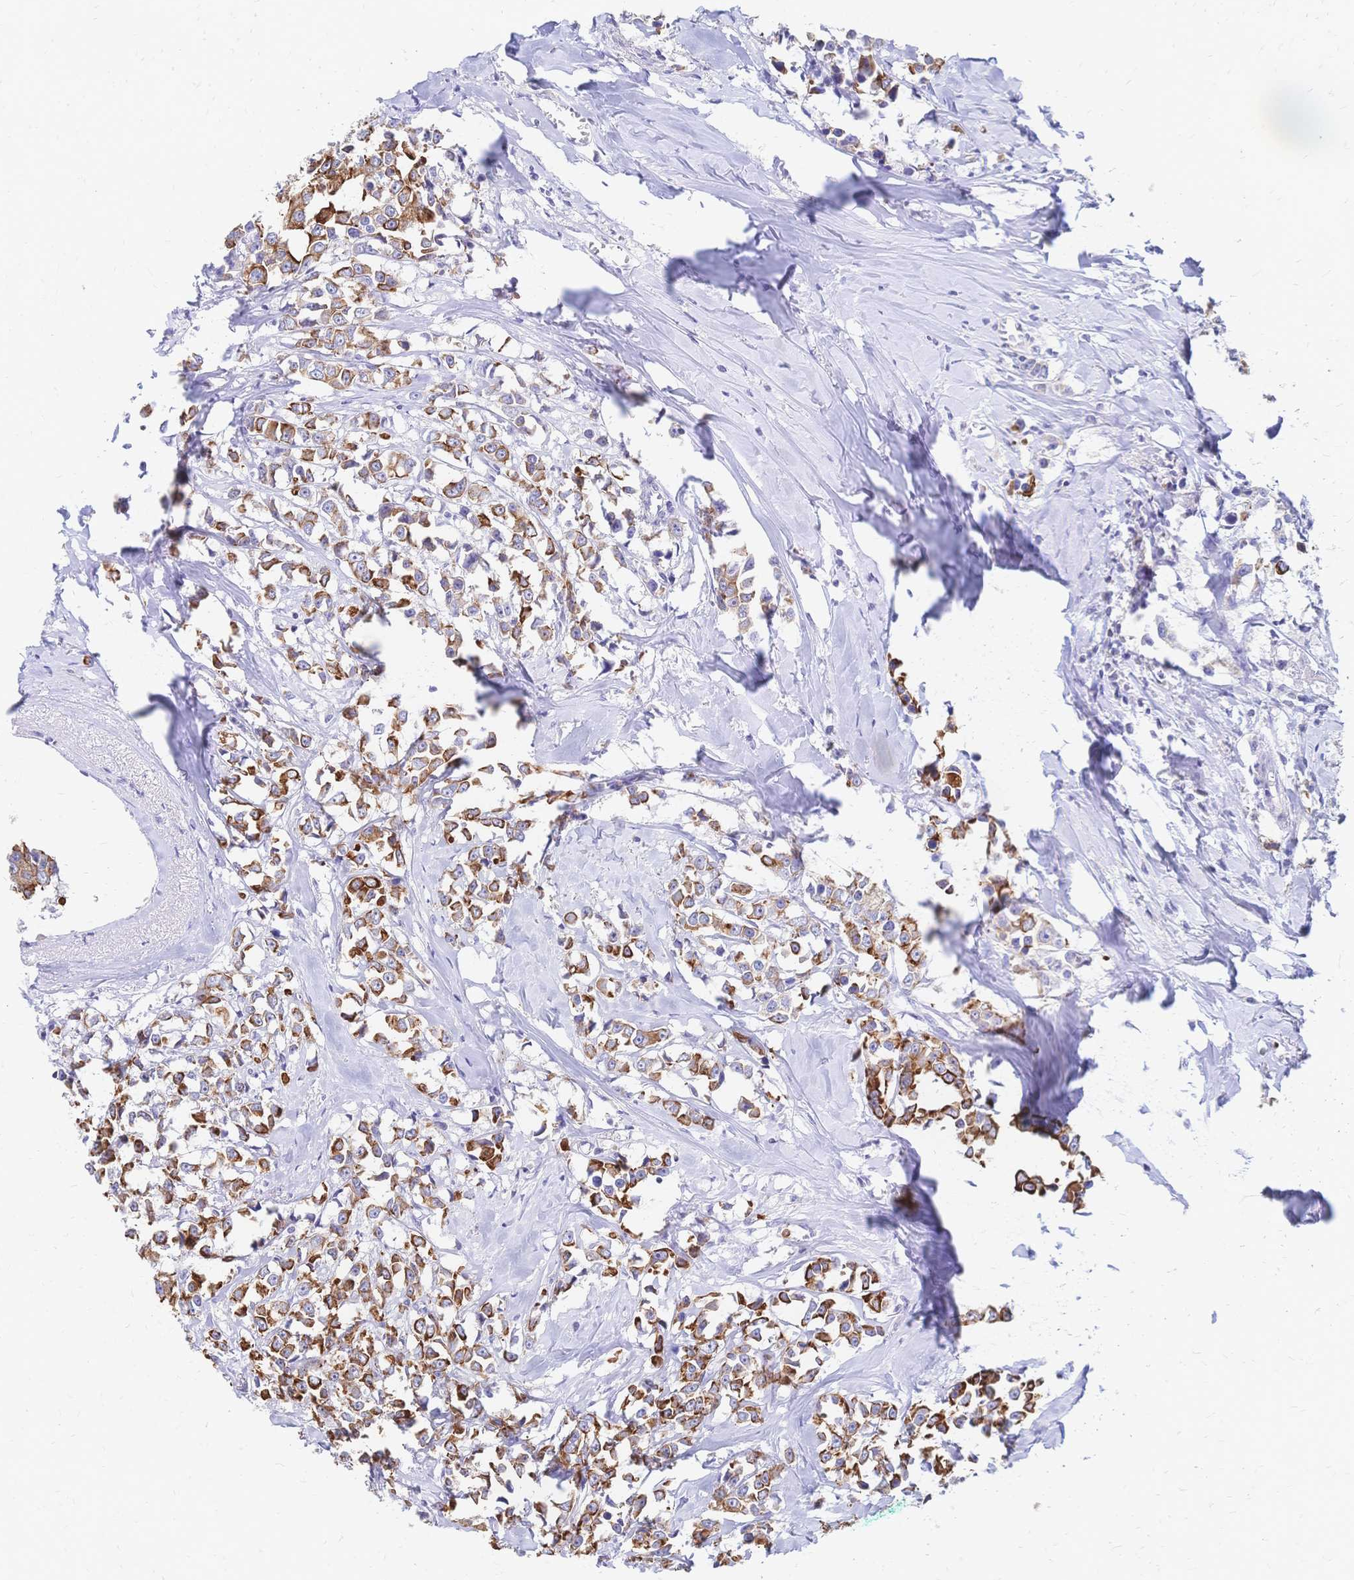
{"staining": {"intensity": "moderate", "quantity": ">75%", "location": "cytoplasmic/membranous"}, "tissue": "breast cancer", "cell_type": "Tumor cells", "image_type": "cancer", "snomed": [{"axis": "morphology", "description": "Duct carcinoma"}, {"axis": "topography", "description": "Breast"}], "caption": "Breast cancer stained for a protein exhibits moderate cytoplasmic/membranous positivity in tumor cells.", "gene": "DTNB", "patient": {"sex": "female", "age": 80}}